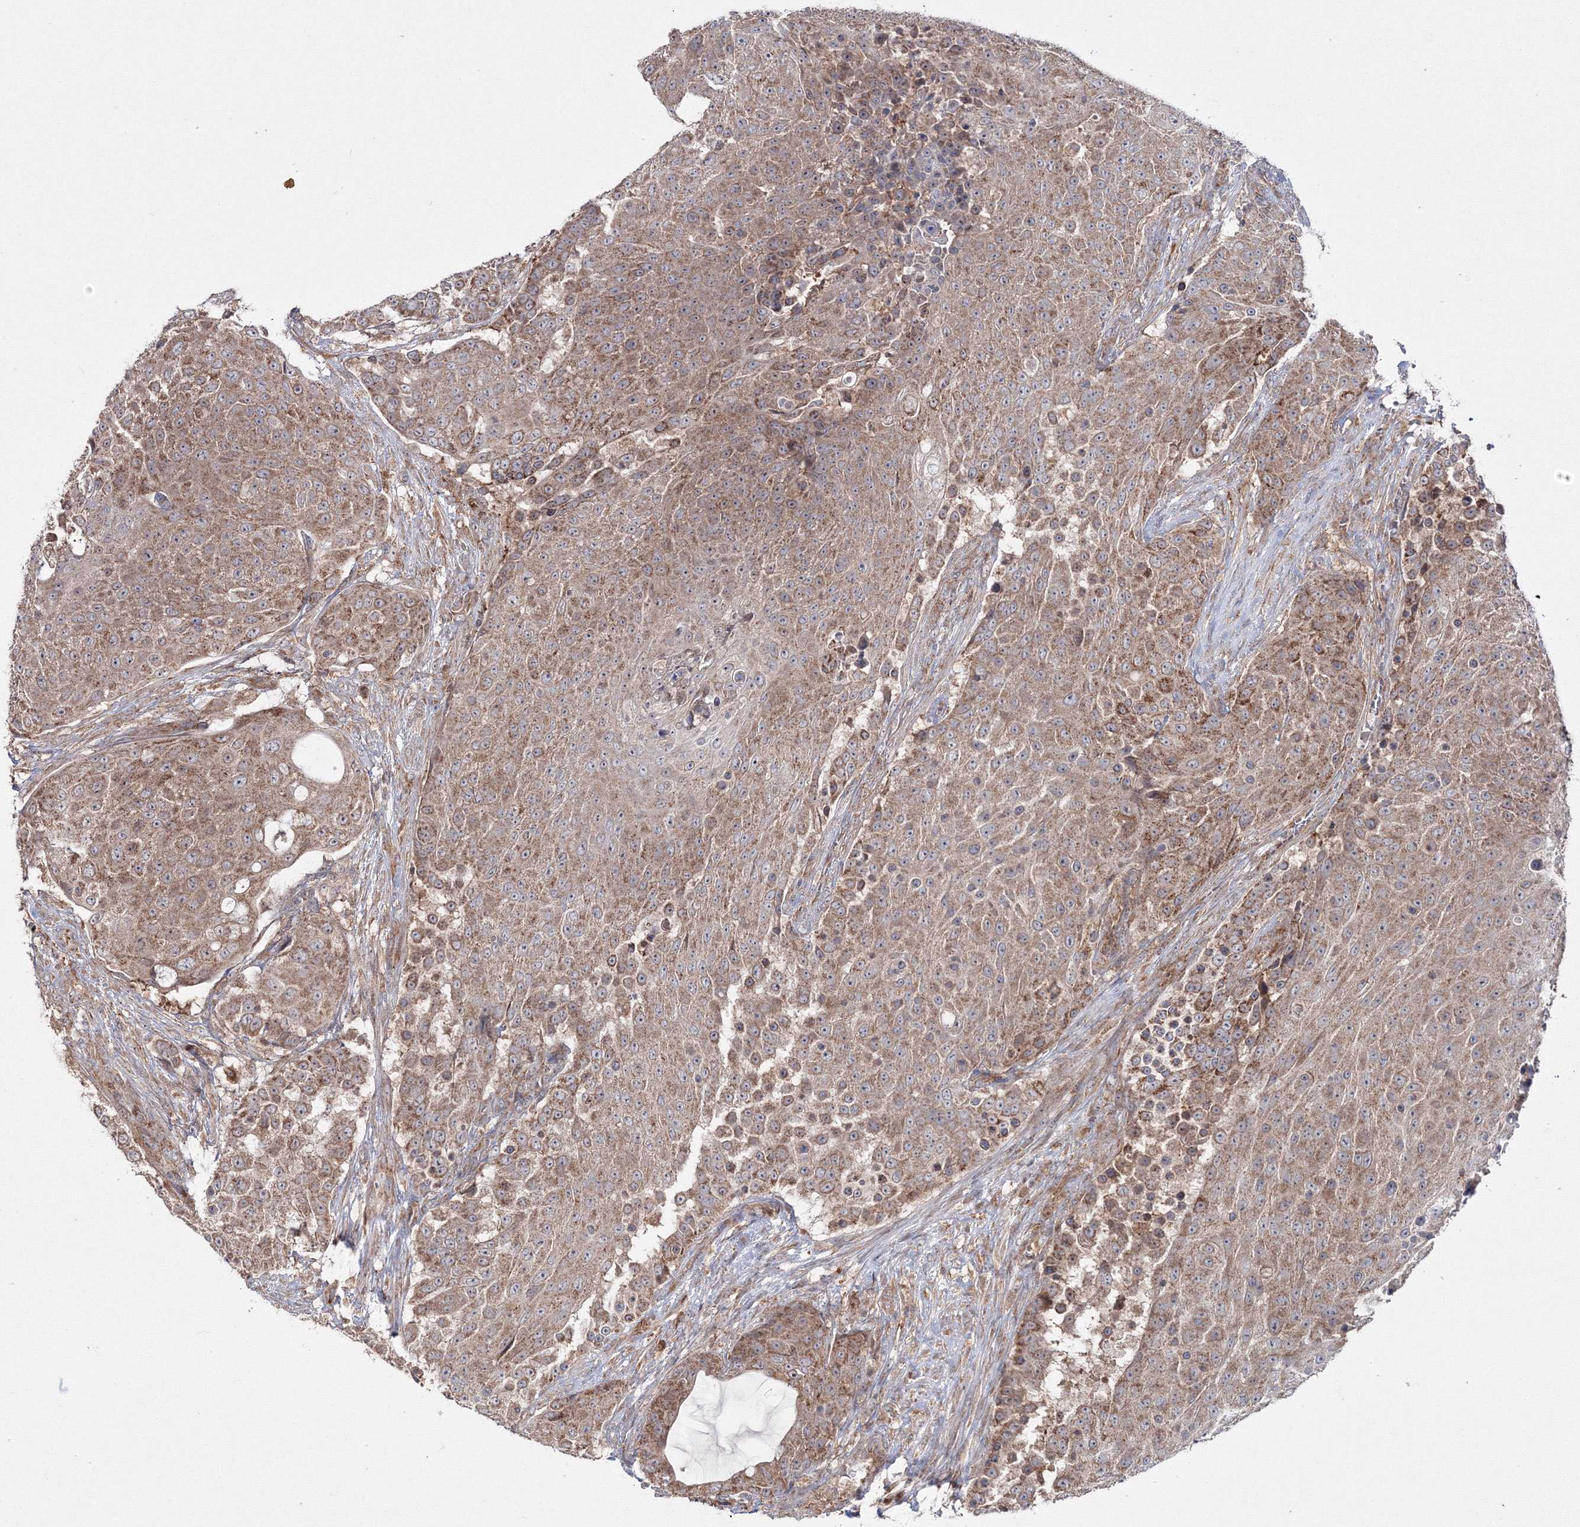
{"staining": {"intensity": "moderate", "quantity": ">75%", "location": "cytoplasmic/membranous"}, "tissue": "urothelial cancer", "cell_type": "Tumor cells", "image_type": "cancer", "snomed": [{"axis": "morphology", "description": "Urothelial carcinoma, High grade"}, {"axis": "topography", "description": "Urinary bladder"}], "caption": "The immunohistochemical stain labels moderate cytoplasmic/membranous positivity in tumor cells of urothelial carcinoma (high-grade) tissue. Immunohistochemistry stains the protein of interest in brown and the nuclei are stained blue.", "gene": "PEX13", "patient": {"sex": "female", "age": 63}}